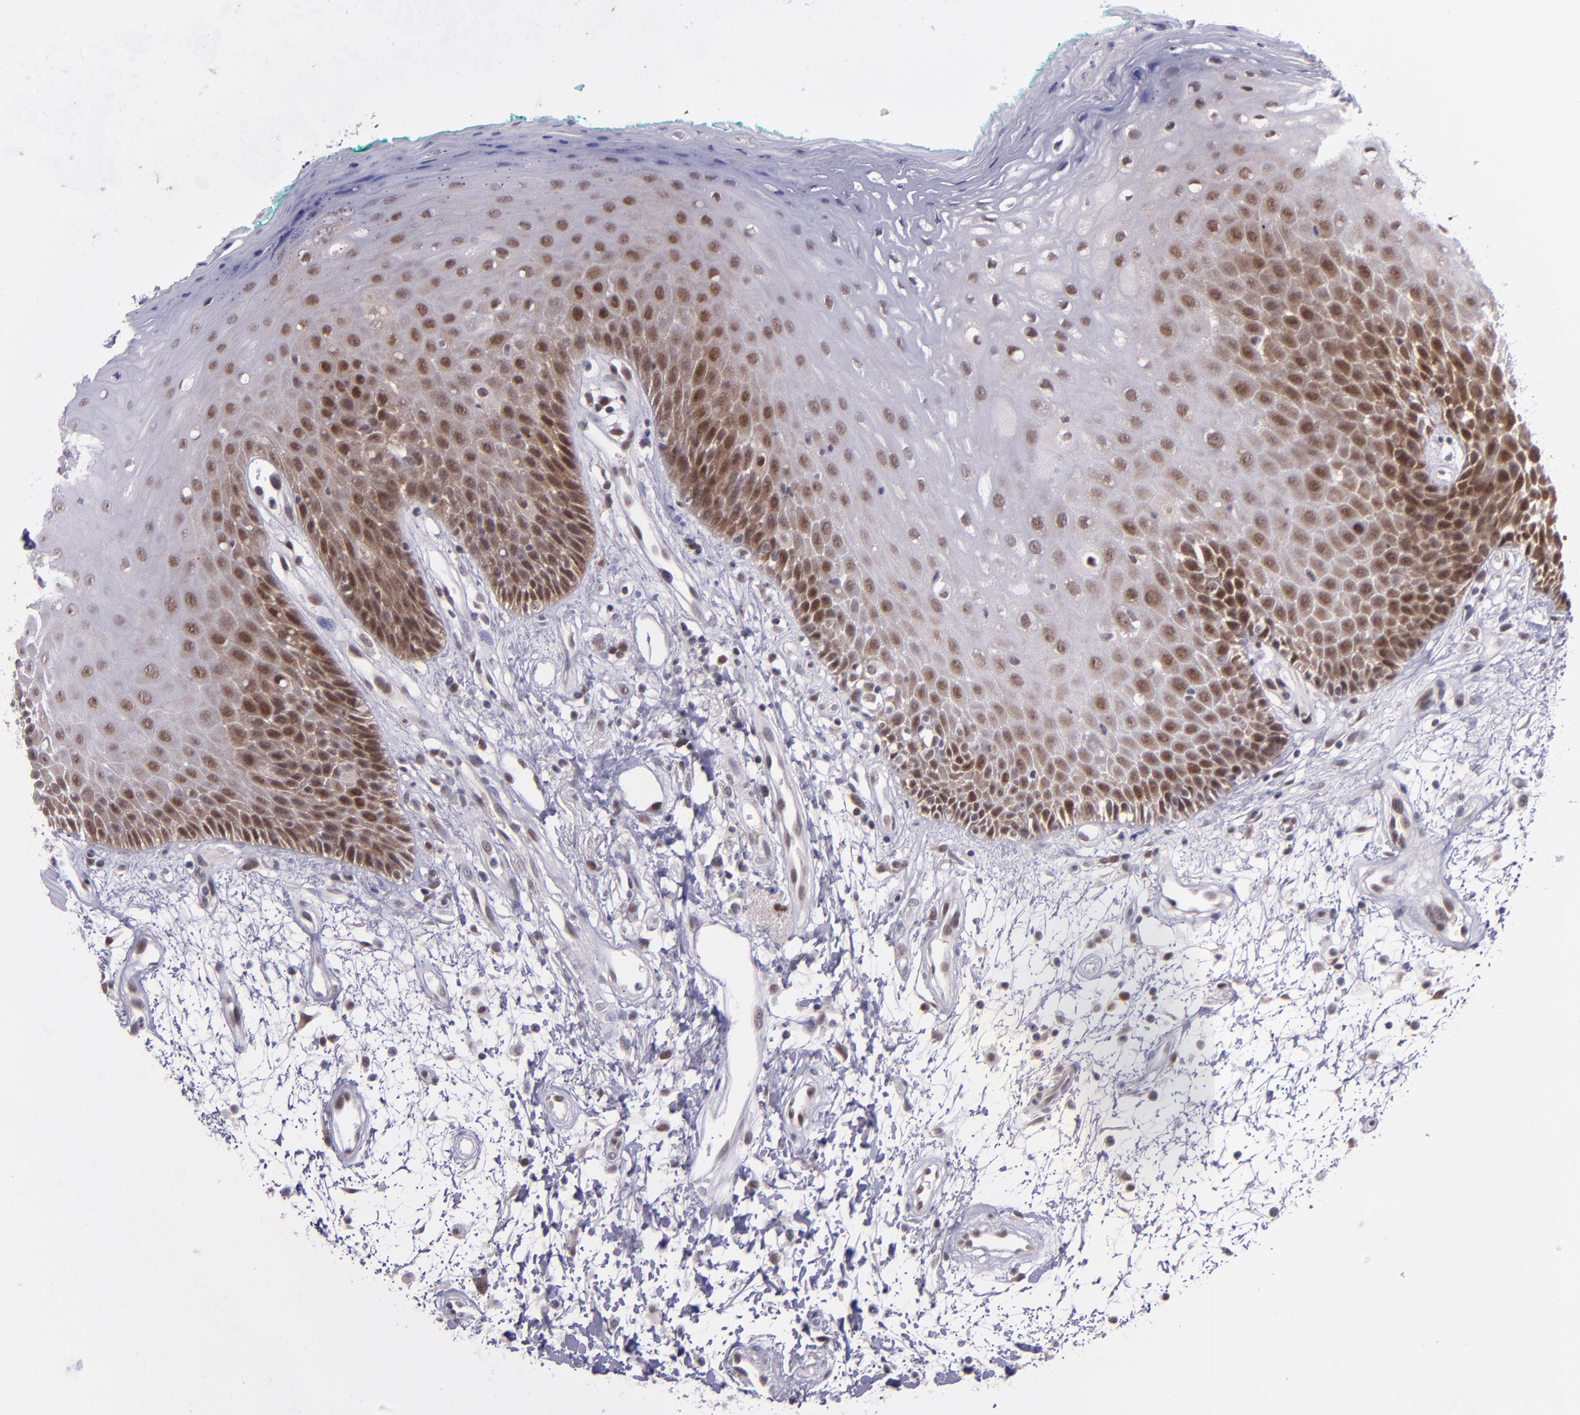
{"staining": {"intensity": "strong", "quantity": "25%-75%", "location": "cytoplasmic/membranous,nuclear"}, "tissue": "oral mucosa", "cell_type": "Squamous epithelial cells", "image_type": "normal", "snomed": [{"axis": "morphology", "description": "Normal tissue, NOS"}, {"axis": "morphology", "description": "Squamous cell carcinoma, NOS"}, {"axis": "topography", "description": "Skeletal muscle"}, {"axis": "topography", "description": "Oral tissue"}, {"axis": "topography", "description": "Head-Neck"}], "caption": "An image showing strong cytoplasmic/membranous,nuclear positivity in about 25%-75% of squamous epithelial cells in unremarkable oral mucosa, as visualized by brown immunohistochemical staining.", "gene": "BAG1", "patient": {"sex": "female", "age": 84}}